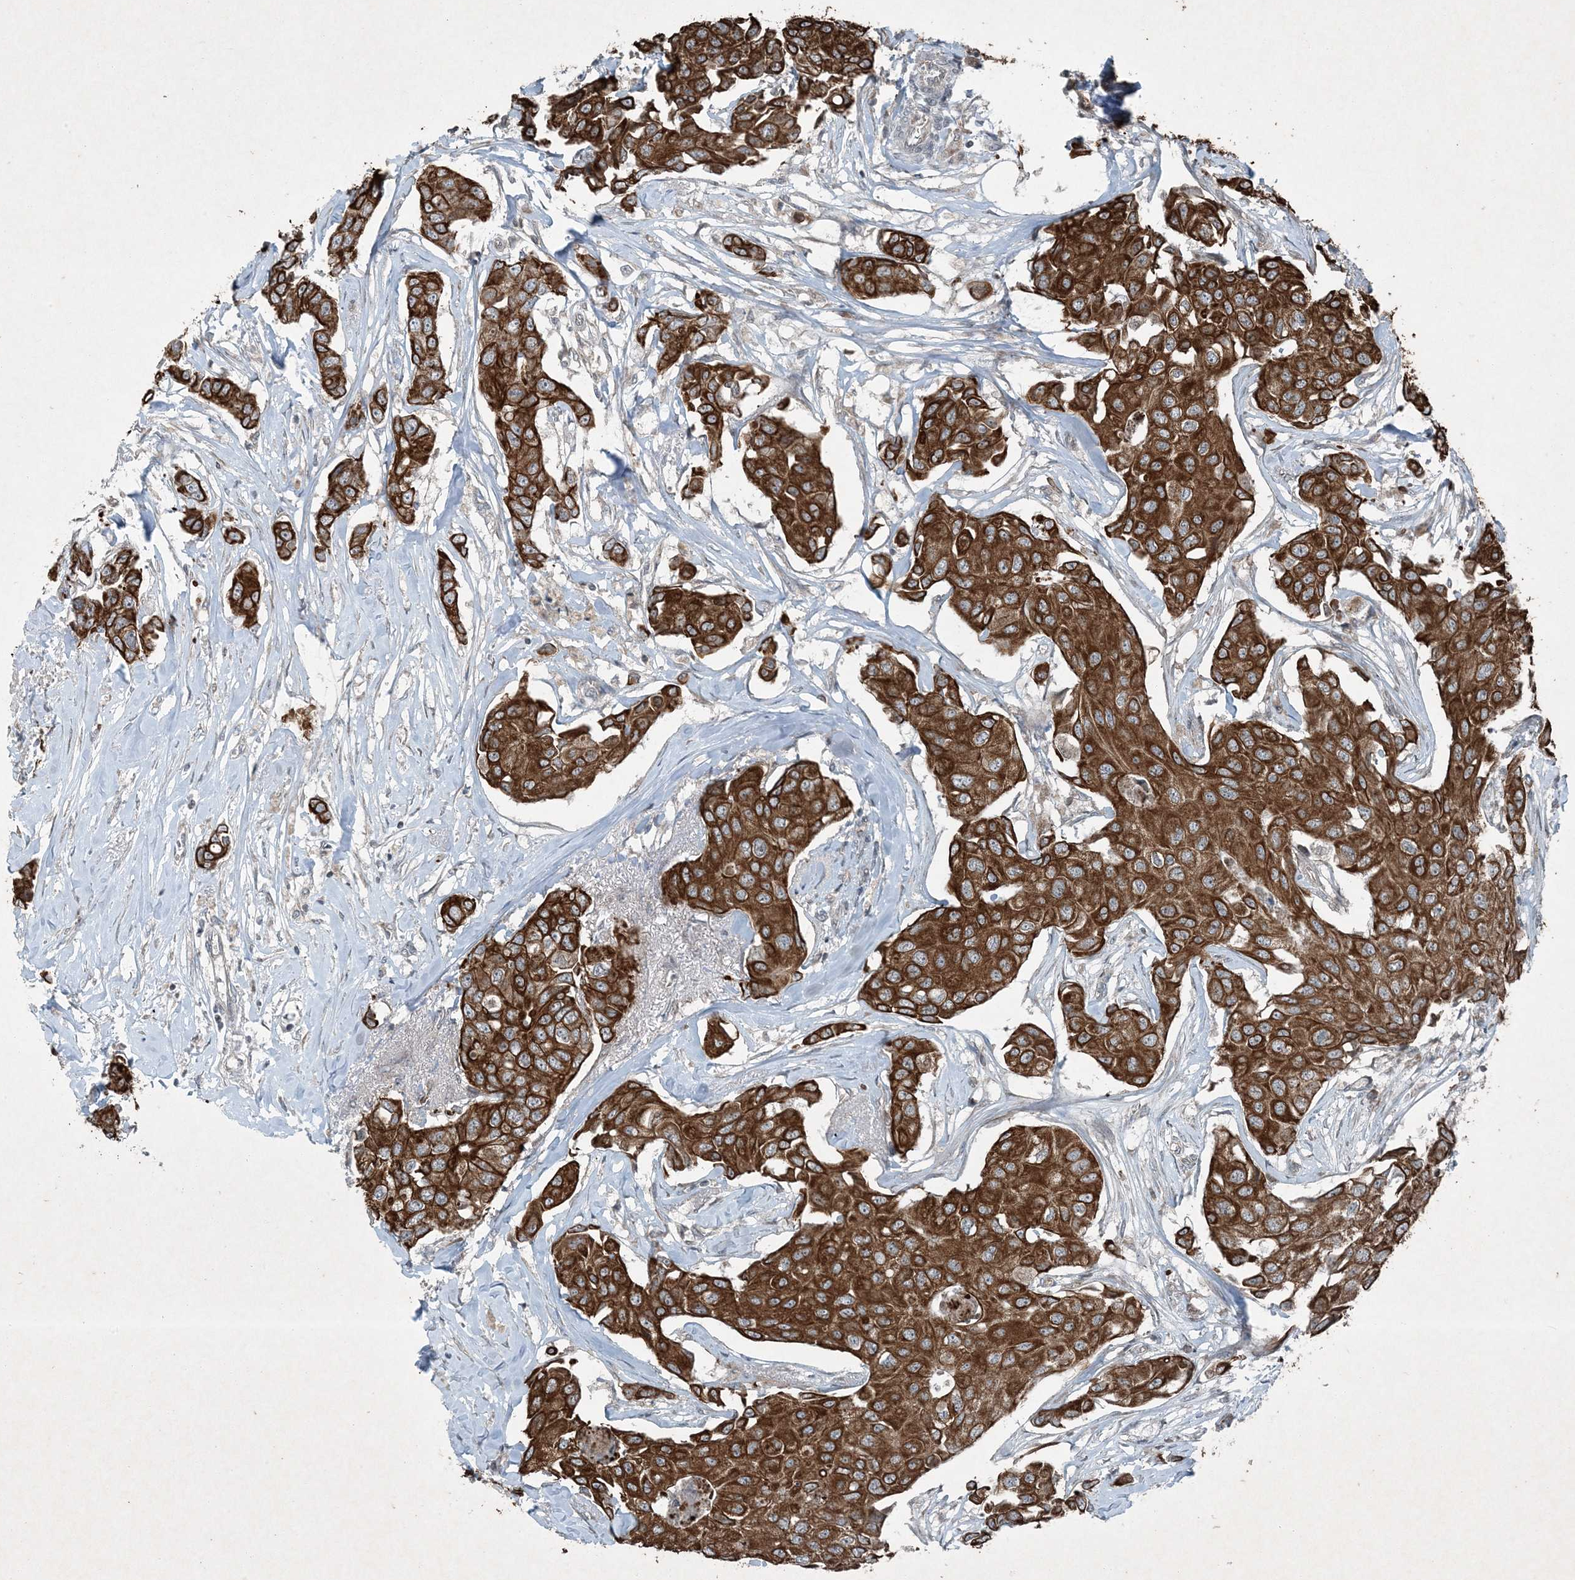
{"staining": {"intensity": "strong", "quantity": ">75%", "location": "cytoplasmic/membranous"}, "tissue": "breast cancer", "cell_type": "Tumor cells", "image_type": "cancer", "snomed": [{"axis": "morphology", "description": "Duct carcinoma"}, {"axis": "topography", "description": "Breast"}], "caption": "High-magnification brightfield microscopy of breast cancer (infiltrating ductal carcinoma) stained with DAB (brown) and counterstained with hematoxylin (blue). tumor cells exhibit strong cytoplasmic/membranous positivity is present in approximately>75% of cells.", "gene": "PC", "patient": {"sex": "female", "age": 80}}